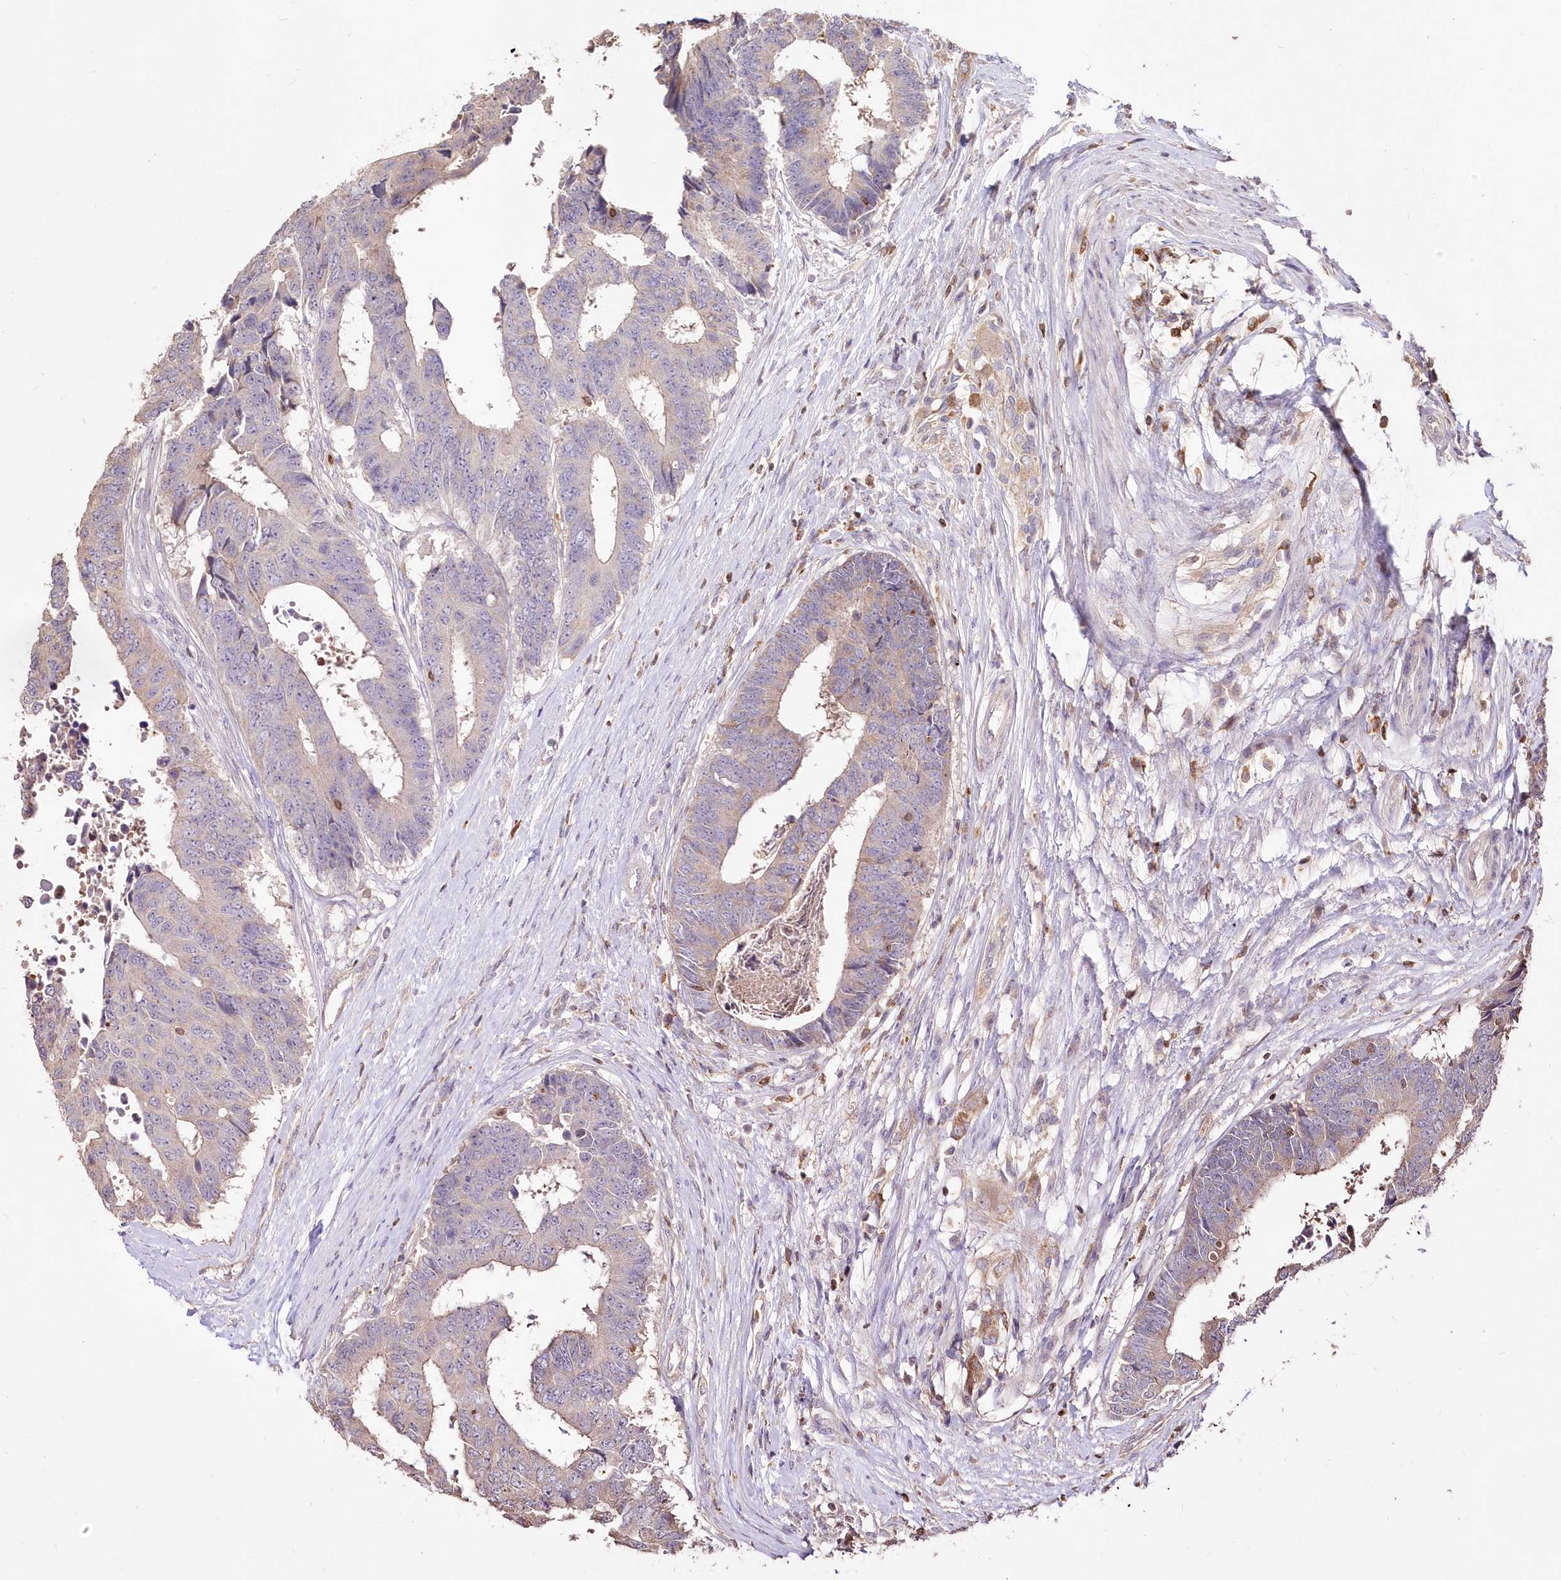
{"staining": {"intensity": "weak", "quantity": "25%-75%", "location": "cytoplasmic/membranous"}, "tissue": "colorectal cancer", "cell_type": "Tumor cells", "image_type": "cancer", "snomed": [{"axis": "morphology", "description": "Adenocarcinoma, NOS"}, {"axis": "topography", "description": "Rectum"}], "caption": "Protein expression analysis of adenocarcinoma (colorectal) displays weak cytoplasmic/membranous expression in approximately 25%-75% of tumor cells.", "gene": "STK17B", "patient": {"sex": "male", "age": 84}}